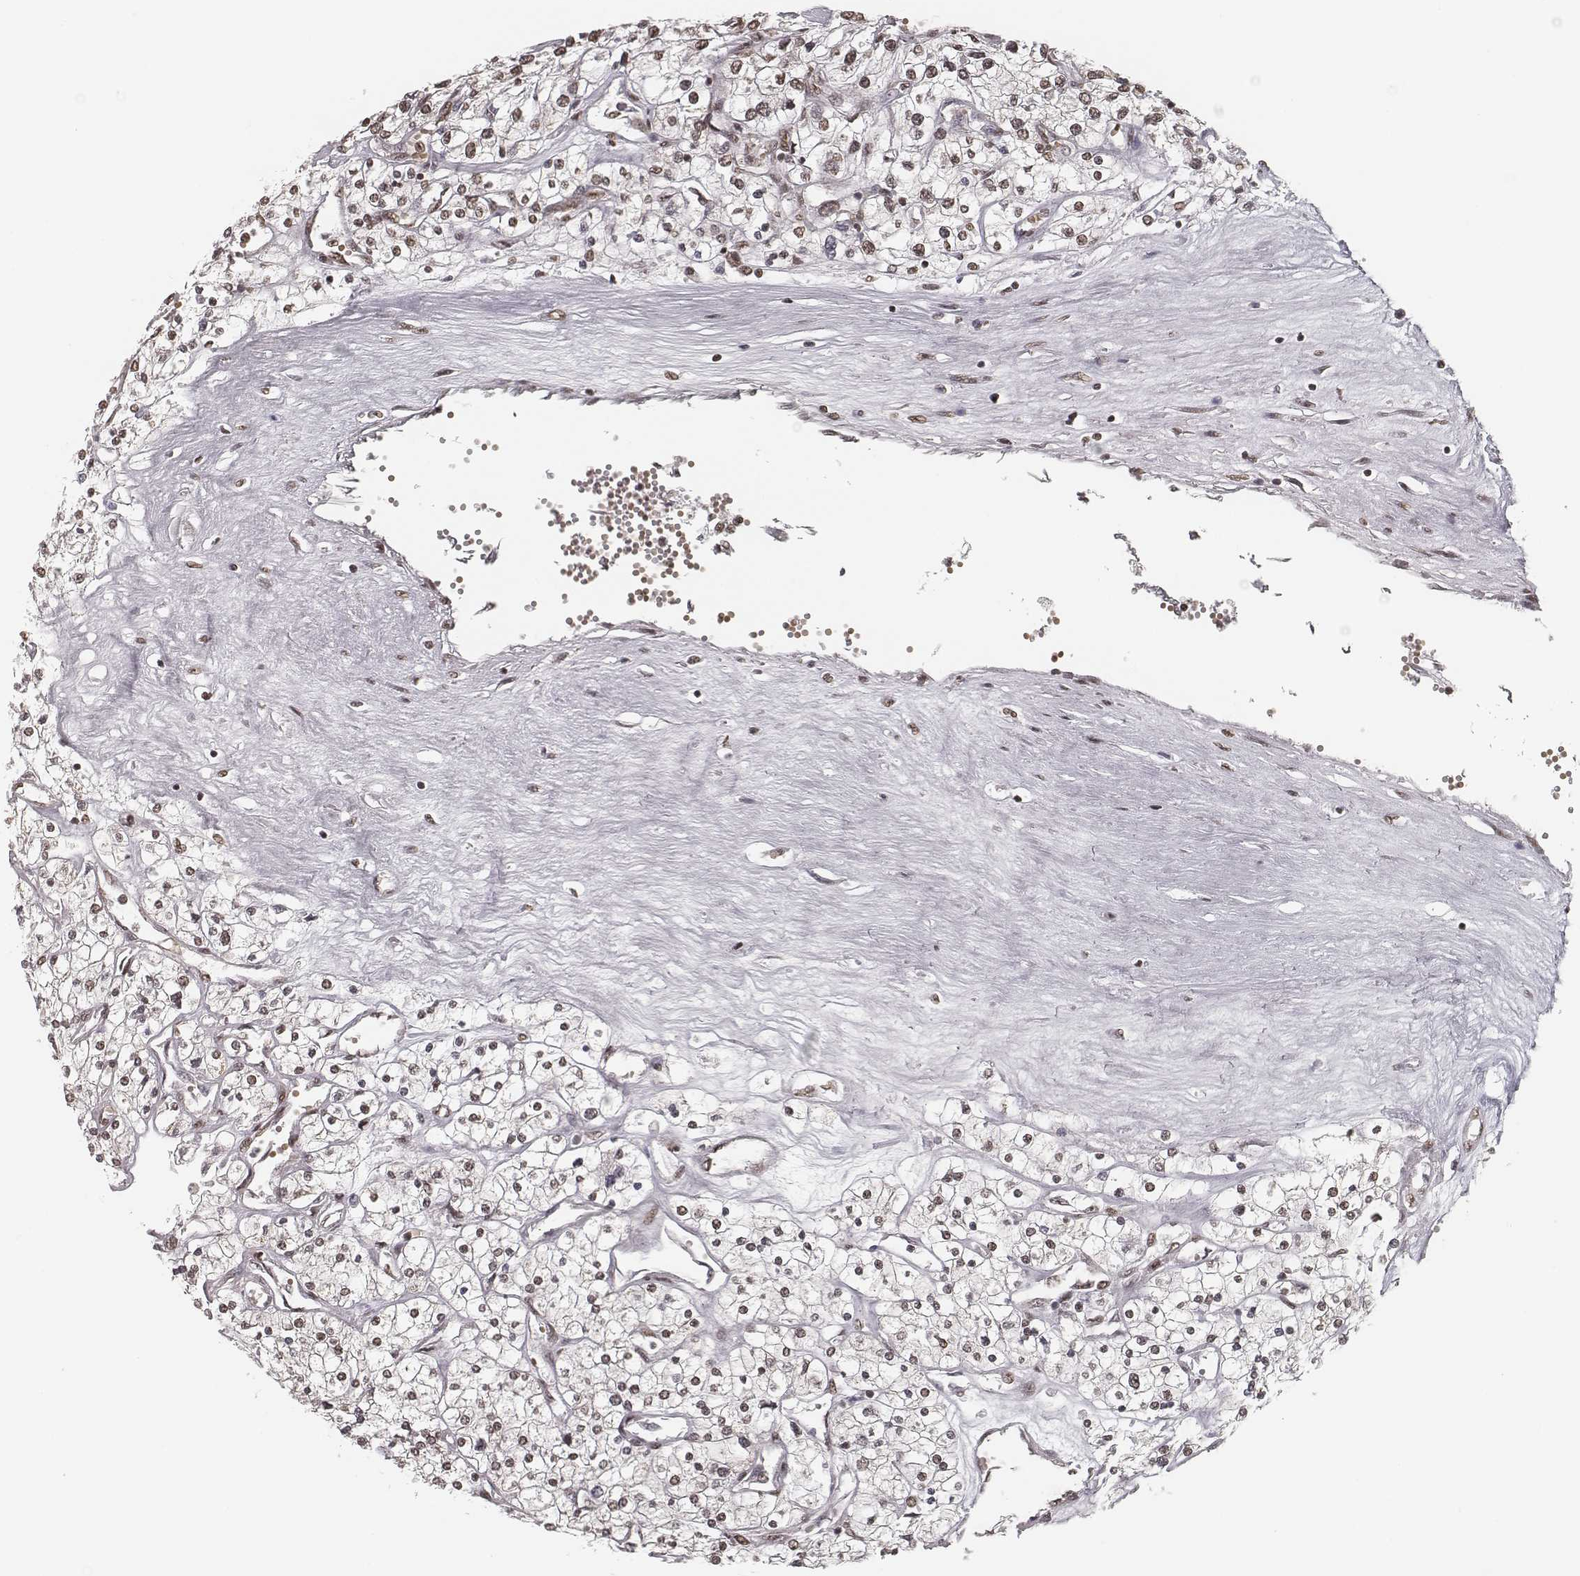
{"staining": {"intensity": "moderate", "quantity": "25%-75%", "location": "nuclear"}, "tissue": "renal cancer", "cell_type": "Tumor cells", "image_type": "cancer", "snomed": [{"axis": "morphology", "description": "Adenocarcinoma, NOS"}, {"axis": "topography", "description": "Kidney"}], "caption": "Immunohistochemistry micrograph of human renal adenocarcinoma stained for a protein (brown), which displays medium levels of moderate nuclear staining in approximately 25%-75% of tumor cells.", "gene": "HMGA2", "patient": {"sex": "male", "age": 80}}